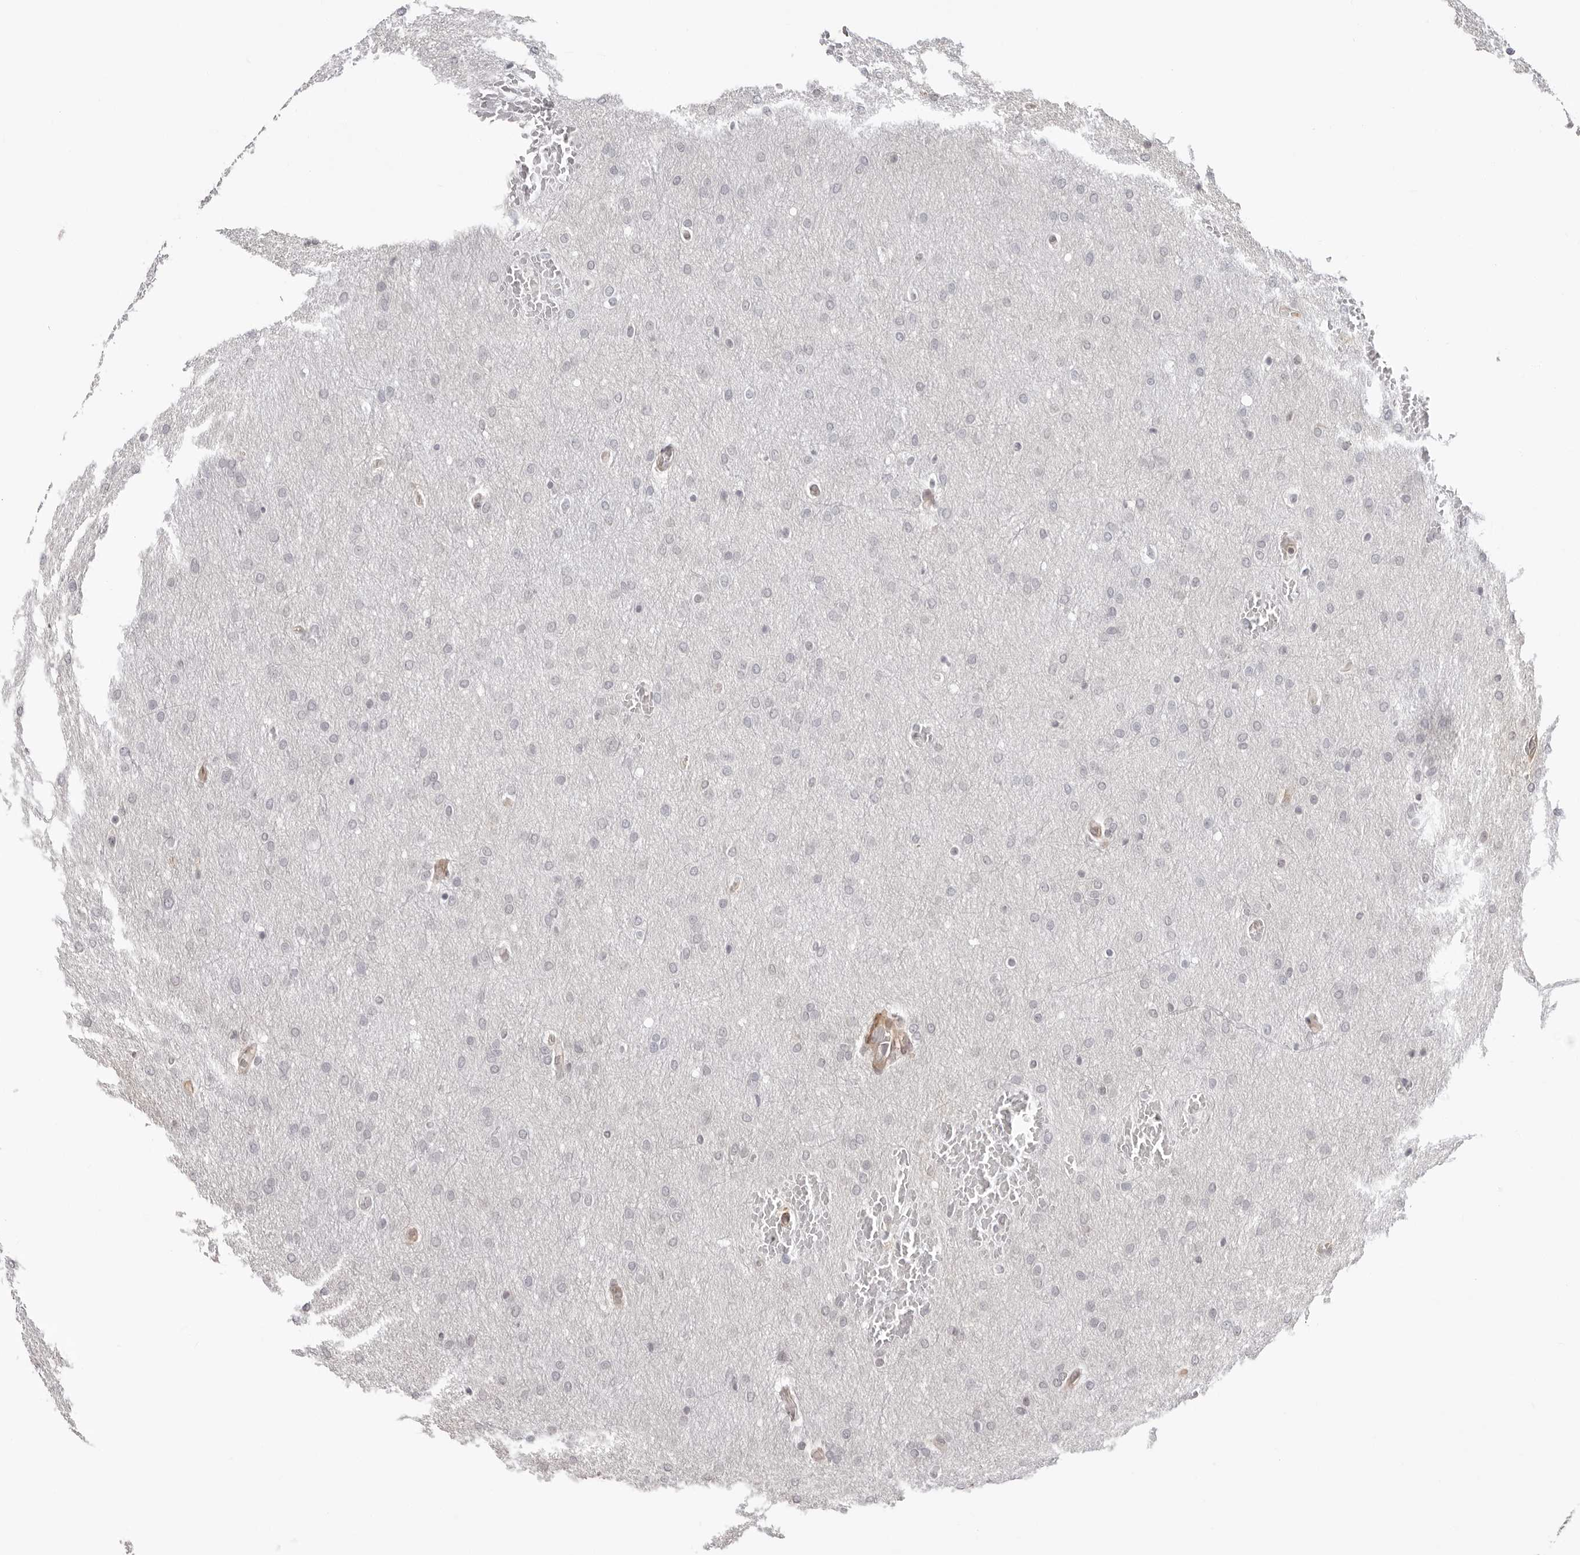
{"staining": {"intensity": "negative", "quantity": "none", "location": "none"}, "tissue": "glioma", "cell_type": "Tumor cells", "image_type": "cancer", "snomed": [{"axis": "morphology", "description": "Glioma, malignant, Low grade"}, {"axis": "topography", "description": "Brain"}], "caption": "Human malignant low-grade glioma stained for a protein using immunohistochemistry reveals no staining in tumor cells.", "gene": "UNK", "patient": {"sex": "female", "age": 37}}